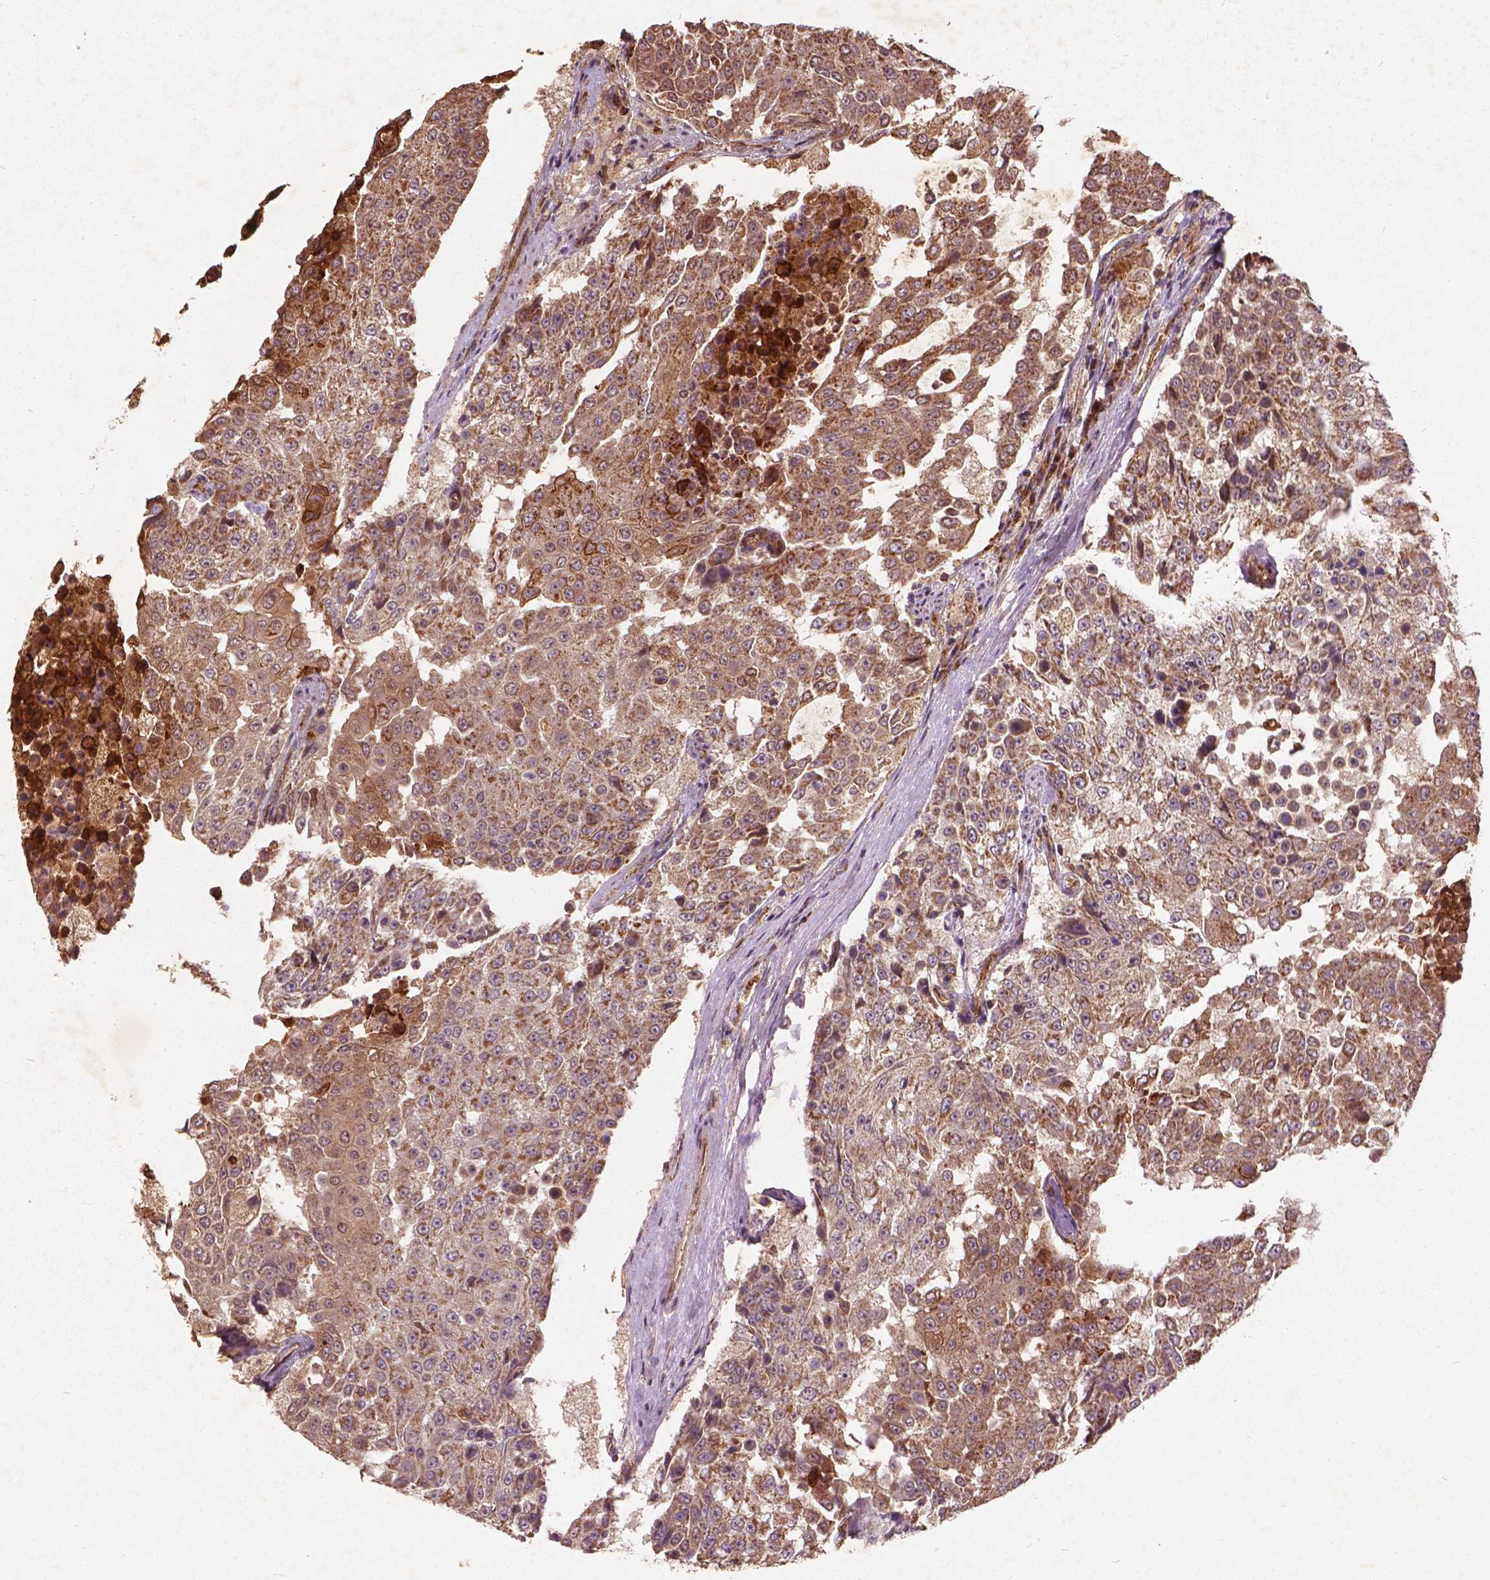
{"staining": {"intensity": "moderate", "quantity": ">75%", "location": "cytoplasmic/membranous"}, "tissue": "urothelial cancer", "cell_type": "Tumor cells", "image_type": "cancer", "snomed": [{"axis": "morphology", "description": "Urothelial carcinoma, High grade"}, {"axis": "topography", "description": "Urinary bladder"}], "caption": "High-magnification brightfield microscopy of urothelial cancer stained with DAB (3,3'-diaminobenzidine) (brown) and counterstained with hematoxylin (blue). tumor cells exhibit moderate cytoplasmic/membranous positivity is identified in approximately>75% of cells. The staining was performed using DAB (3,3'-diaminobenzidine) to visualize the protein expression in brown, while the nuclei were stained in blue with hematoxylin (Magnification: 20x).", "gene": "UBXN2A", "patient": {"sex": "female", "age": 63}}